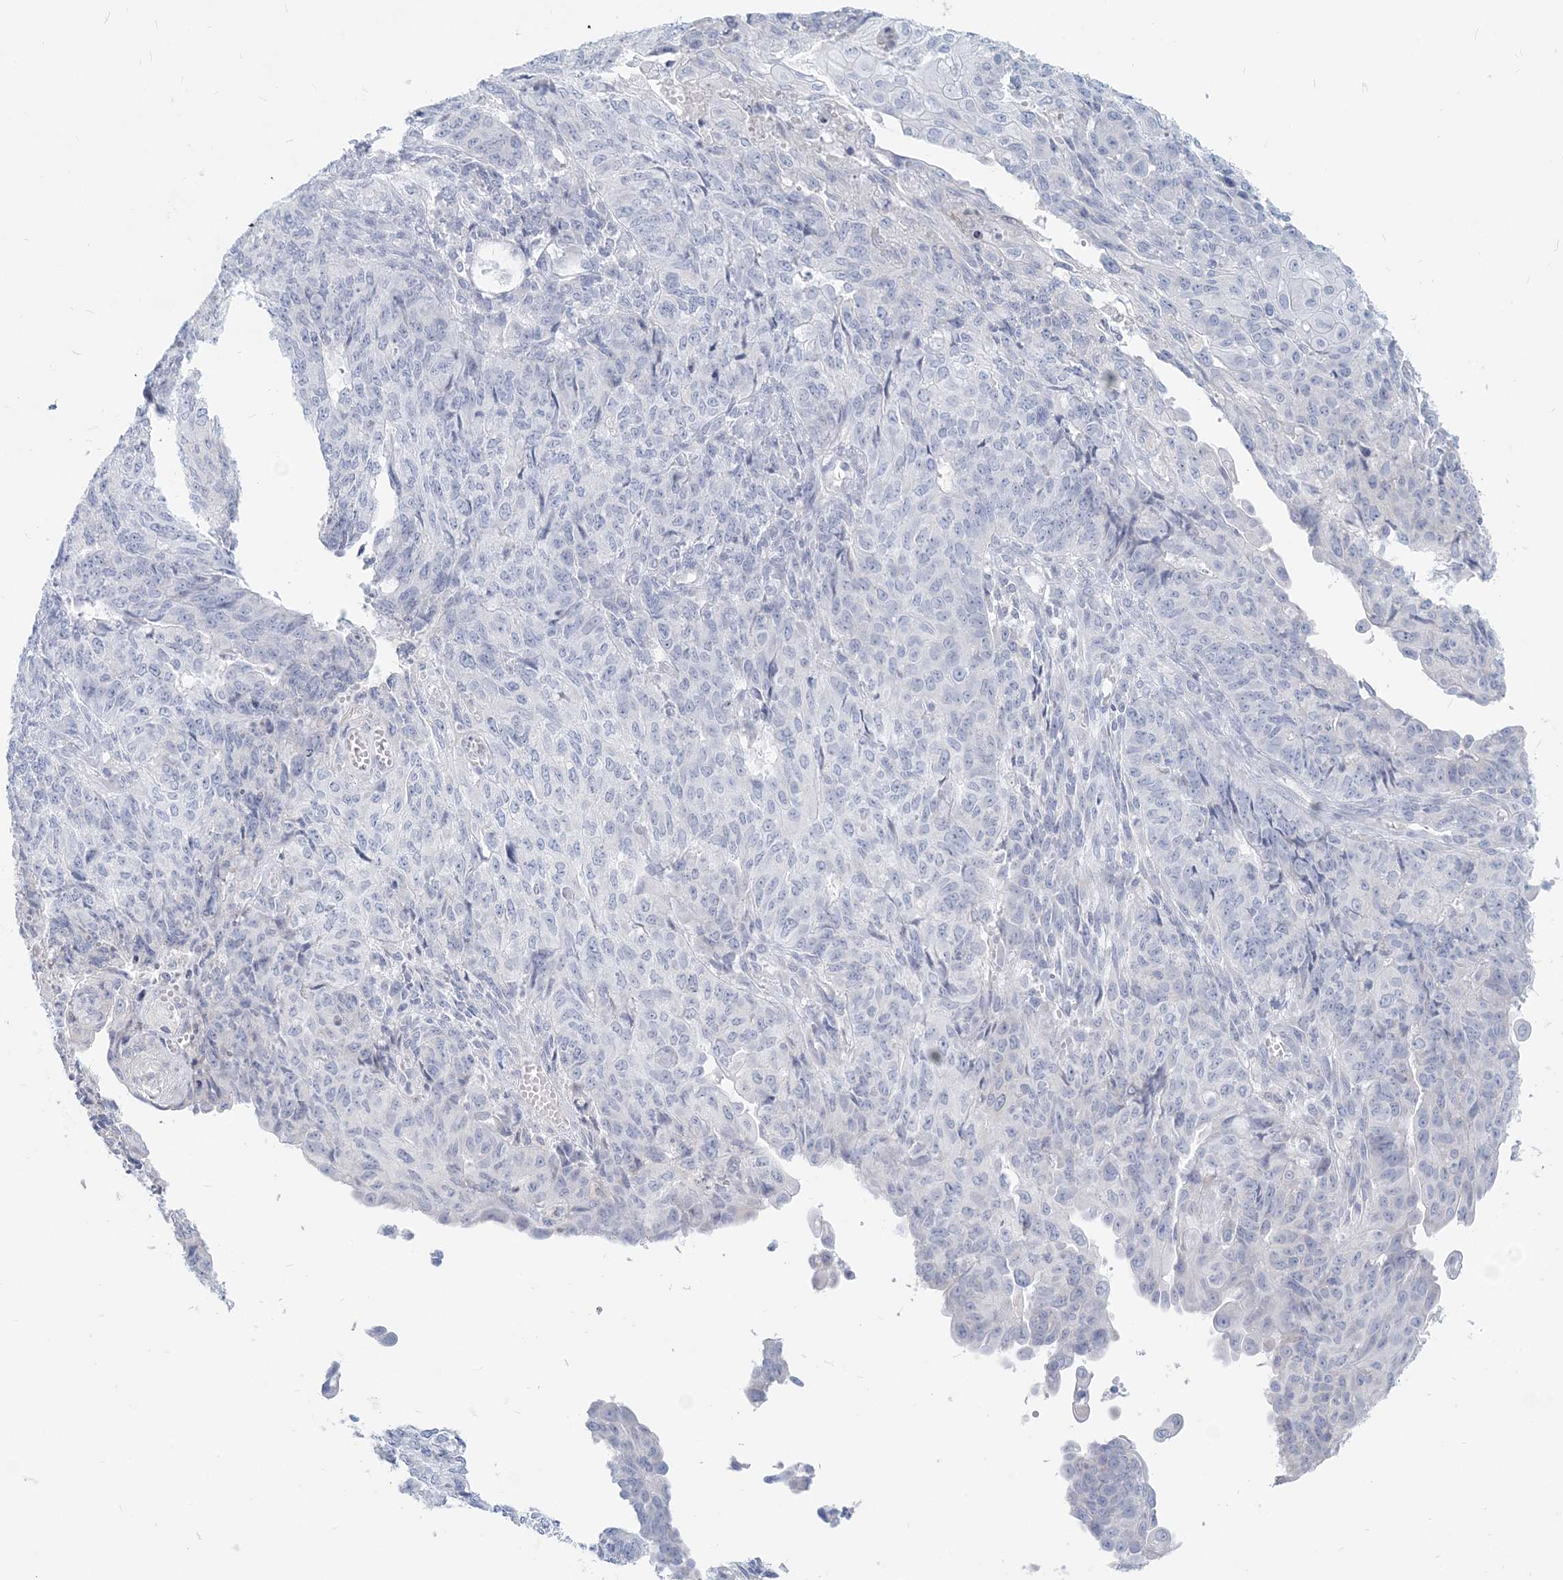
{"staining": {"intensity": "negative", "quantity": "none", "location": "none"}, "tissue": "endometrial cancer", "cell_type": "Tumor cells", "image_type": "cancer", "snomed": [{"axis": "morphology", "description": "Adenocarcinoma, NOS"}, {"axis": "topography", "description": "Endometrium"}], "caption": "Adenocarcinoma (endometrial) was stained to show a protein in brown. There is no significant positivity in tumor cells.", "gene": "CSN1S1", "patient": {"sex": "female", "age": 32}}